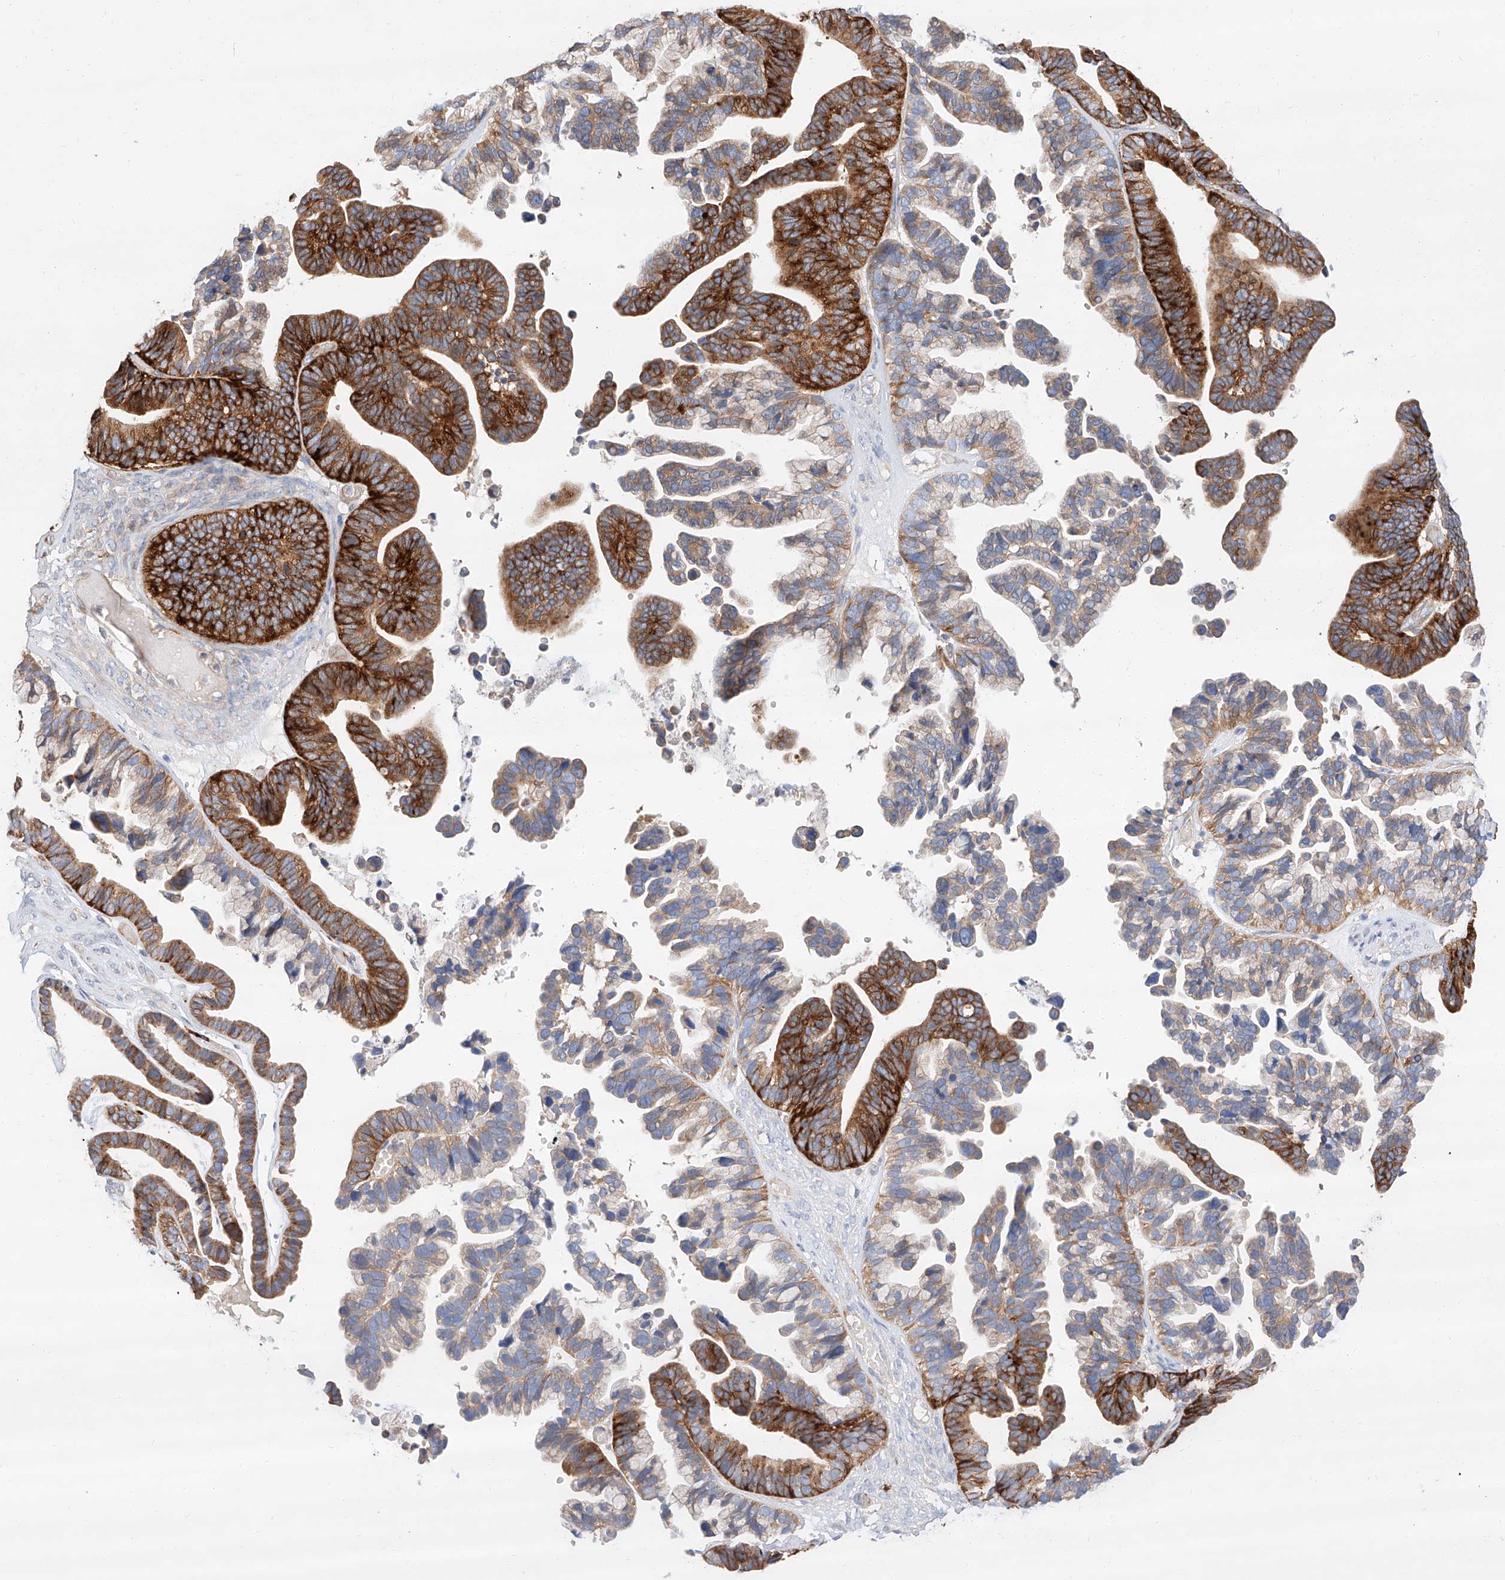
{"staining": {"intensity": "strong", "quantity": "25%-75%", "location": "cytoplasmic/membranous"}, "tissue": "ovarian cancer", "cell_type": "Tumor cells", "image_type": "cancer", "snomed": [{"axis": "morphology", "description": "Cystadenocarcinoma, serous, NOS"}, {"axis": "topography", "description": "Ovary"}], "caption": "DAB (3,3'-diaminobenzidine) immunohistochemical staining of ovarian cancer (serous cystadenocarcinoma) exhibits strong cytoplasmic/membranous protein expression in about 25%-75% of tumor cells.", "gene": "GLMN", "patient": {"sex": "female", "age": 56}}